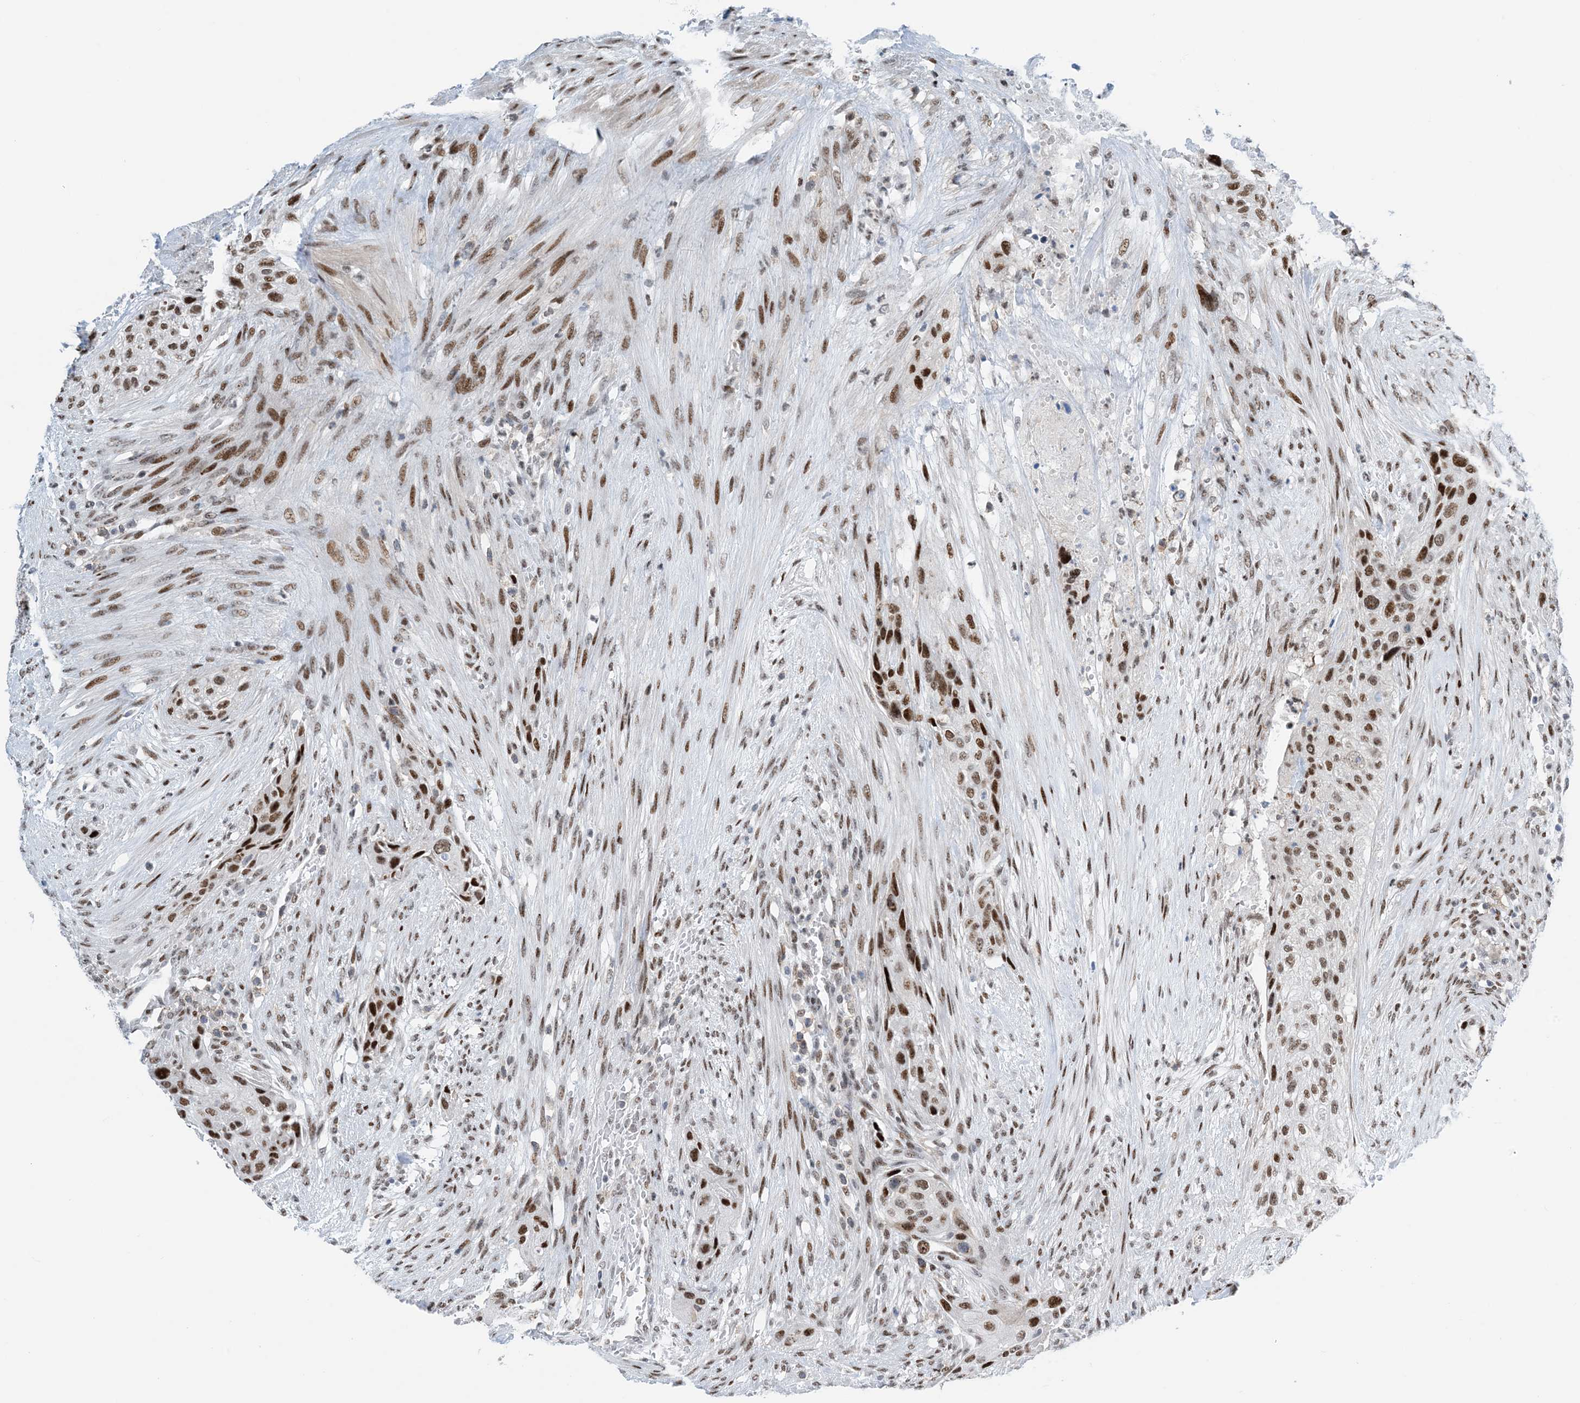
{"staining": {"intensity": "moderate", "quantity": ">75%", "location": "nuclear"}, "tissue": "urothelial cancer", "cell_type": "Tumor cells", "image_type": "cancer", "snomed": [{"axis": "morphology", "description": "Urothelial carcinoma, High grade"}, {"axis": "topography", "description": "Urinary bladder"}], "caption": "Tumor cells demonstrate medium levels of moderate nuclear staining in about >75% of cells in human high-grade urothelial carcinoma. The protein is stained brown, and the nuclei are stained in blue (DAB (3,3'-diaminobenzidine) IHC with brightfield microscopy, high magnification).", "gene": "HEMK1", "patient": {"sex": "male", "age": 35}}